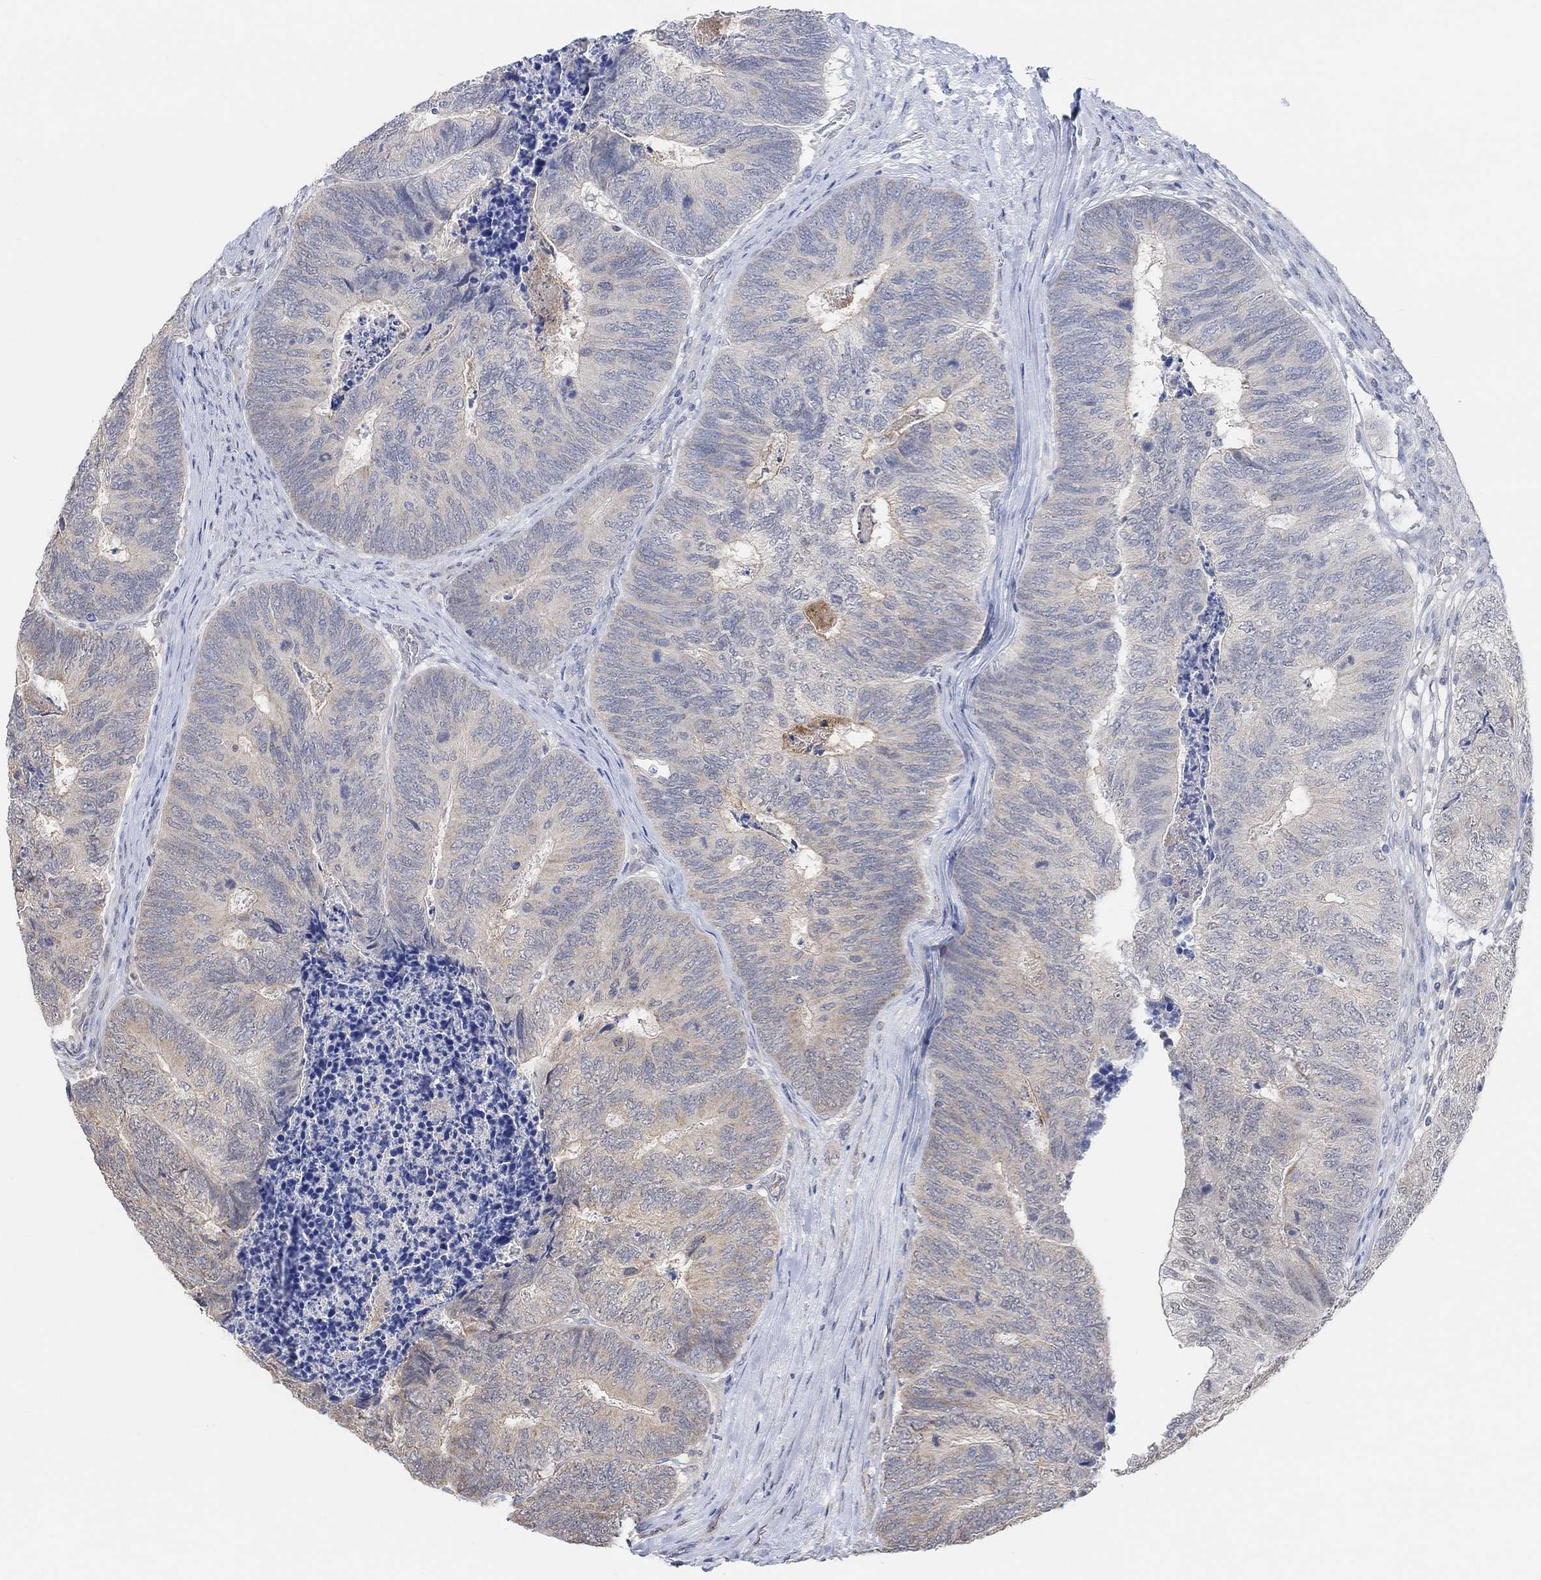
{"staining": {"intensity": "negative", "quantity": "none", "location": "none"}, "tissue": "colorectal cancer", "cell_type": "Tumor cells", "image_type": "cancer", "snomed": [{"axis": "morphology", "description": "Adenocarcinoma, NOS"}, {"axis": "topography", "description": "Colon"}], "caption": "Tumor cells show no significant positivity in colorectal adenocarcinoma.", "gene": "MUC1", "patient": {"sex": "female", "age": 67}}